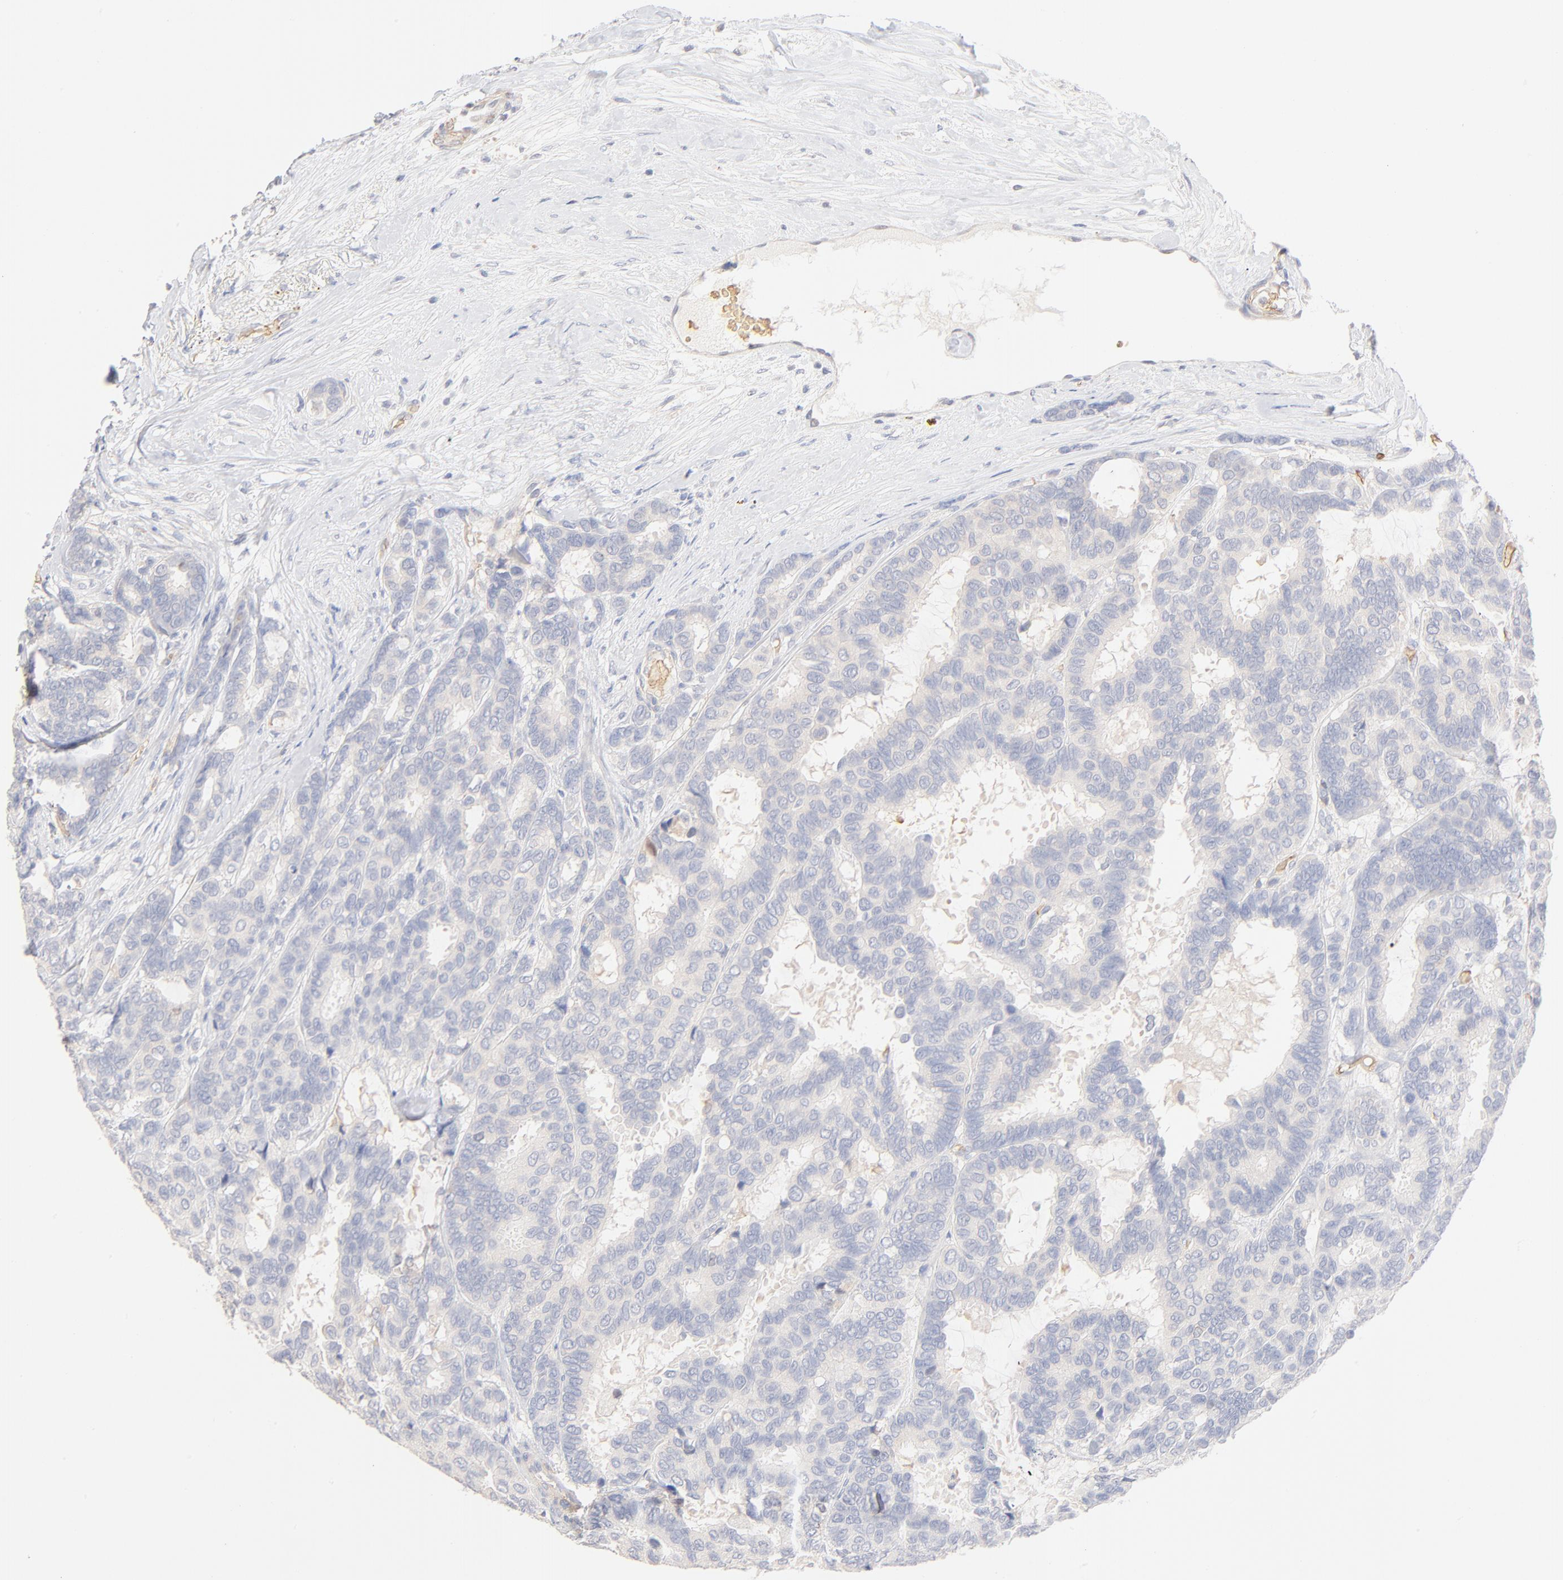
{"staining": {"intensity": "negative", "quantity": "none", "location": "none"}, "tissue": "breast cancer", "cell_type": "Tumor cells", "image_type": "cancer", "snomed": [{"axis": "morphology", "description": "Duct carcinoma"}, {"axis": "topography", "description": "Breast"}], "caption": "Tumor cells show no significant expression in breast intraductal carcinoma. (Stains: DAB (3,3'-diaminobenzidine) immunohistochemistry (IHC) with hematoxylin counter stain, Microscopy: brightfield microscopy at high magnification).", "gene": "SPTB", "patient": {"sex": "female", "age": 87}}